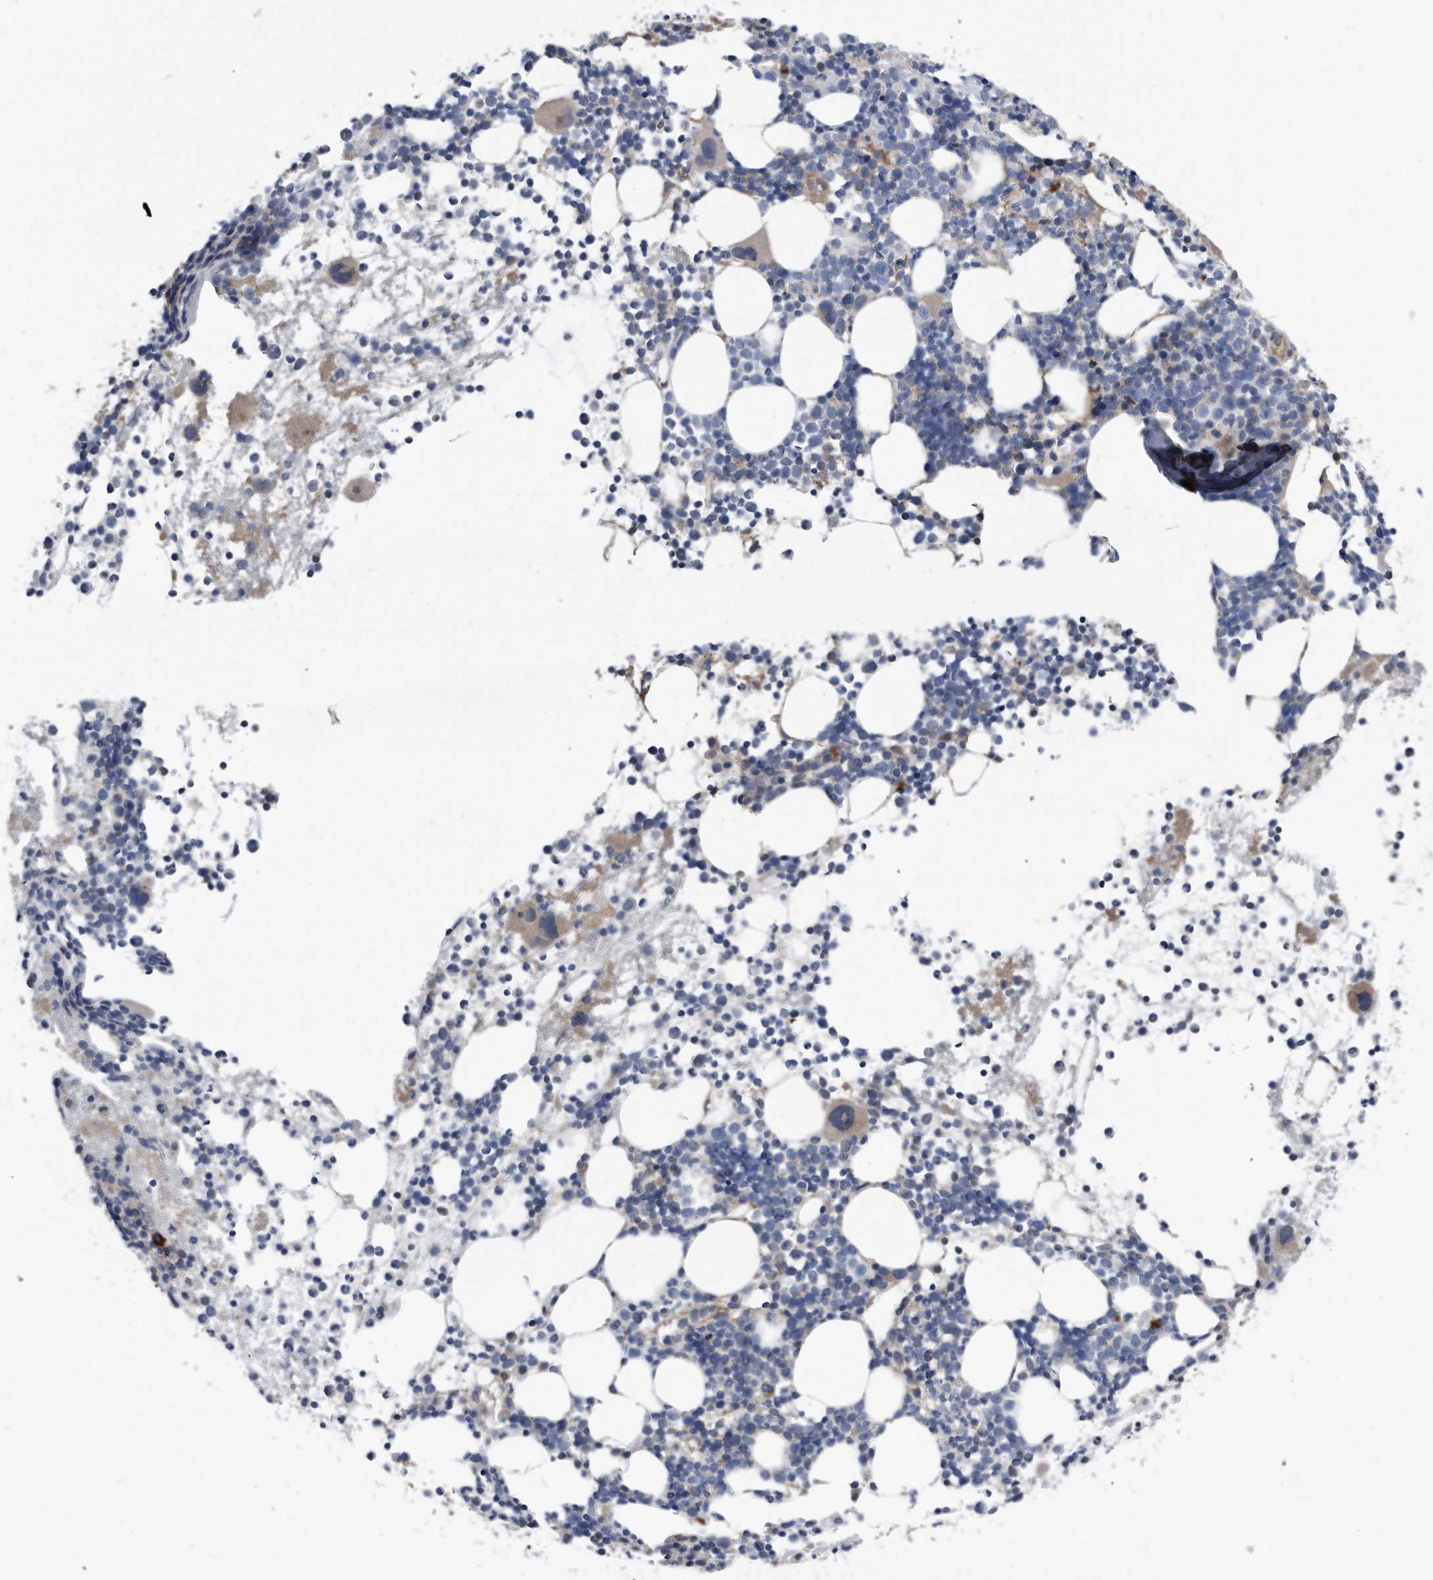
{"staining": {"intensity": "moderate", "quantity": "<25%", "location": "cytoplasmic/membranous"}, "tissue": "bone marrow", "cell_type": "Hematopoietic cells", "image_type": "normal", "snomed": [{"axis": "morphology", "description": "Normal tissue, NOS"}, {"axis": "topography", "description": "Bone marrow"}], "caption": "Protein expression analysis of normal bone marrow exhibits moderate cytoplasmic/membranous positivity in approximately <25% of hematopoietic cells. (DAB (3,3'-diaminobenzidine) IHC with brightfield microscopy, high magnification).", "gene": "DST", "patient": {"sex": "female", "age": 57}}